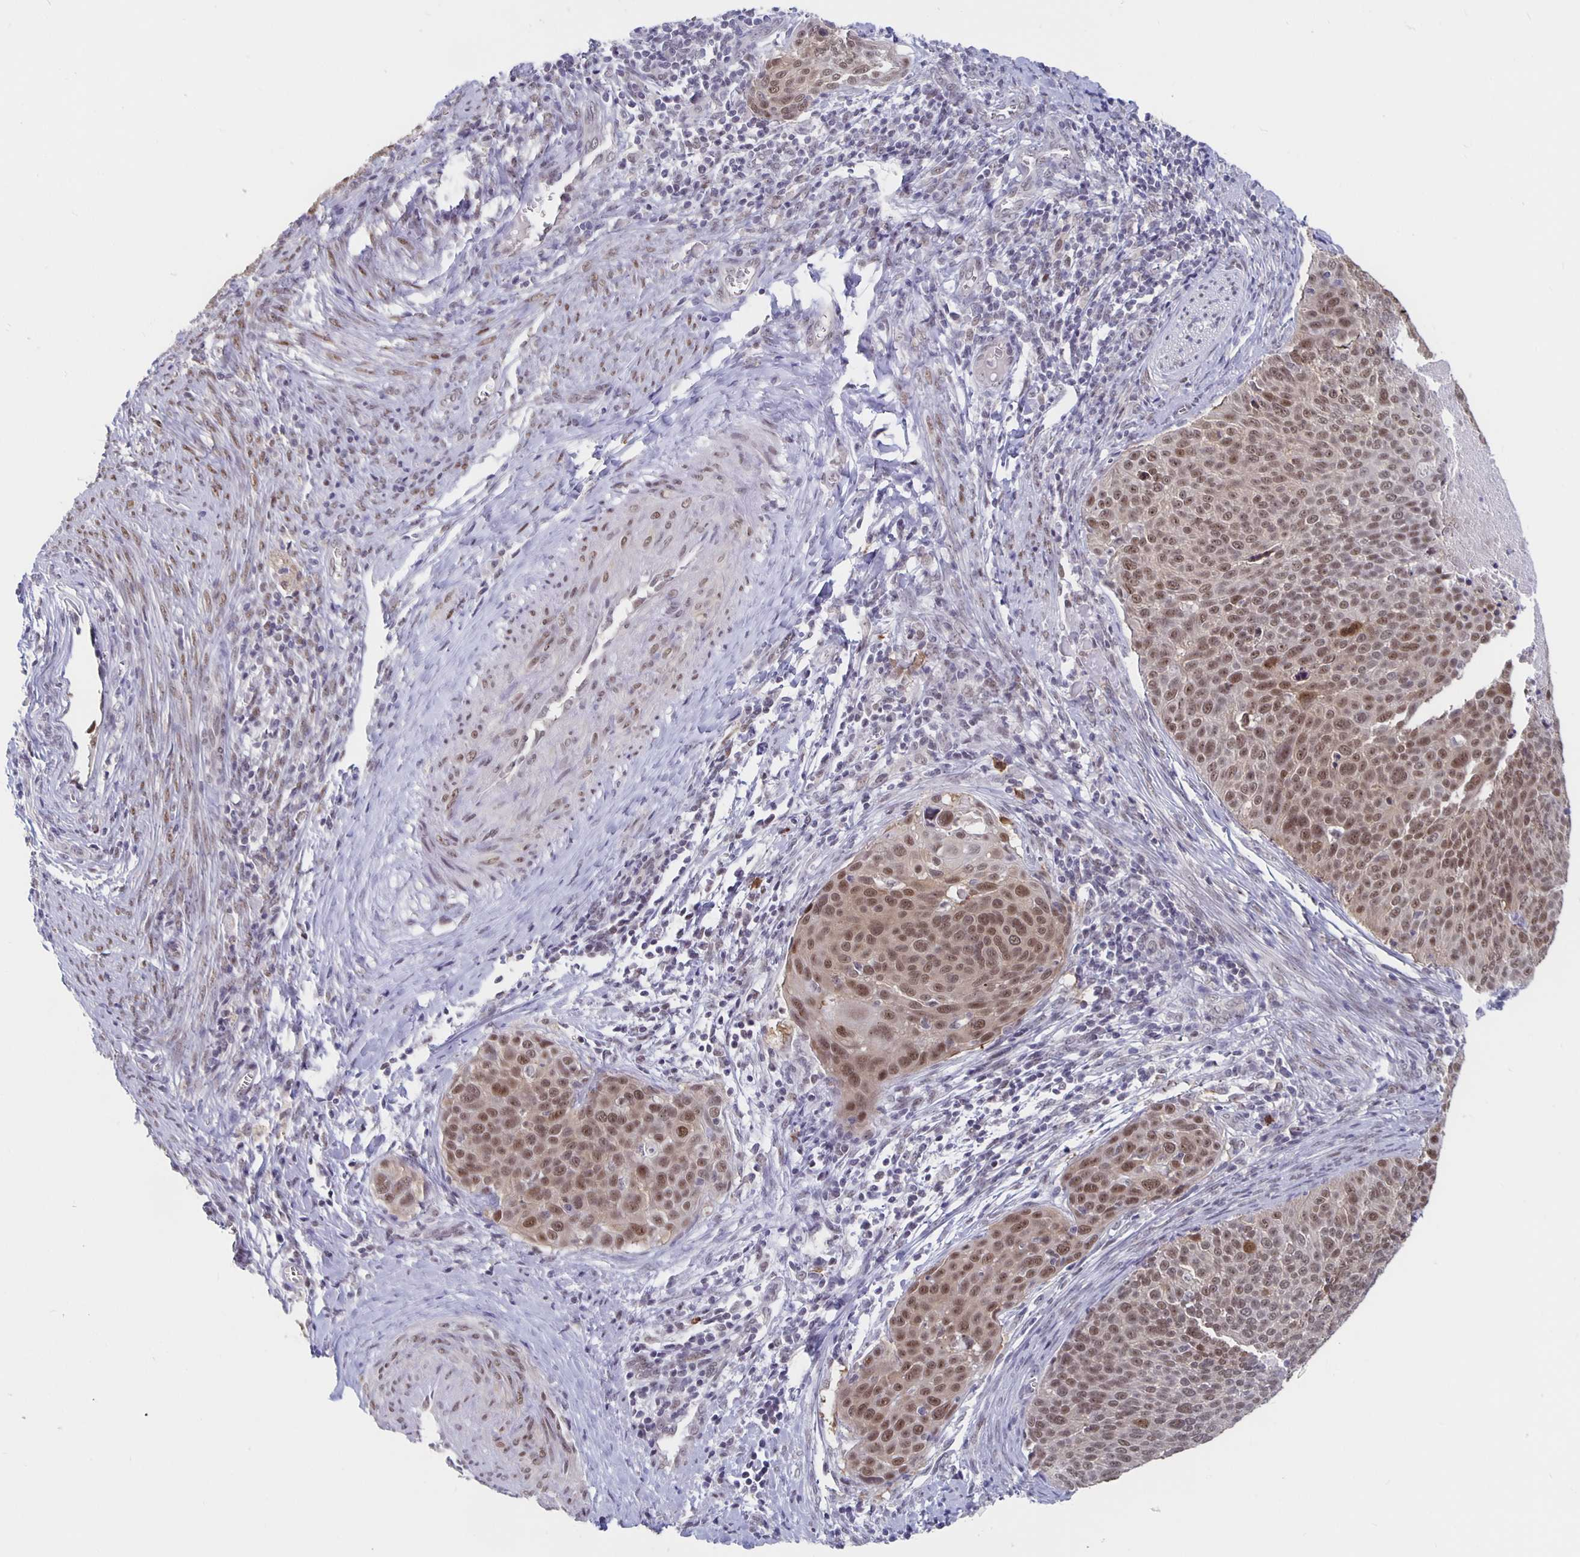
{"staining": {"intensity": "moderate", "quantity": ">75%", "location": "nuclear"}, "tissue": "cervical cancer", "cell_type": "Tumor cells", "image_type": "cancer", "snomed": [{"axis": "morphology", "description": "Squamous cell carcinoma, NOS"}, {"axis": "topography", "description": "Cervix"}], "caption": "Human cervical cancer (squamous cell carcinoma) stained with a brown dye reveals moderate nuclear positive positivity in about >75% of tumor cells.", "gene": "ZNF691", "patient": {"sex": "female", "age": 39}}